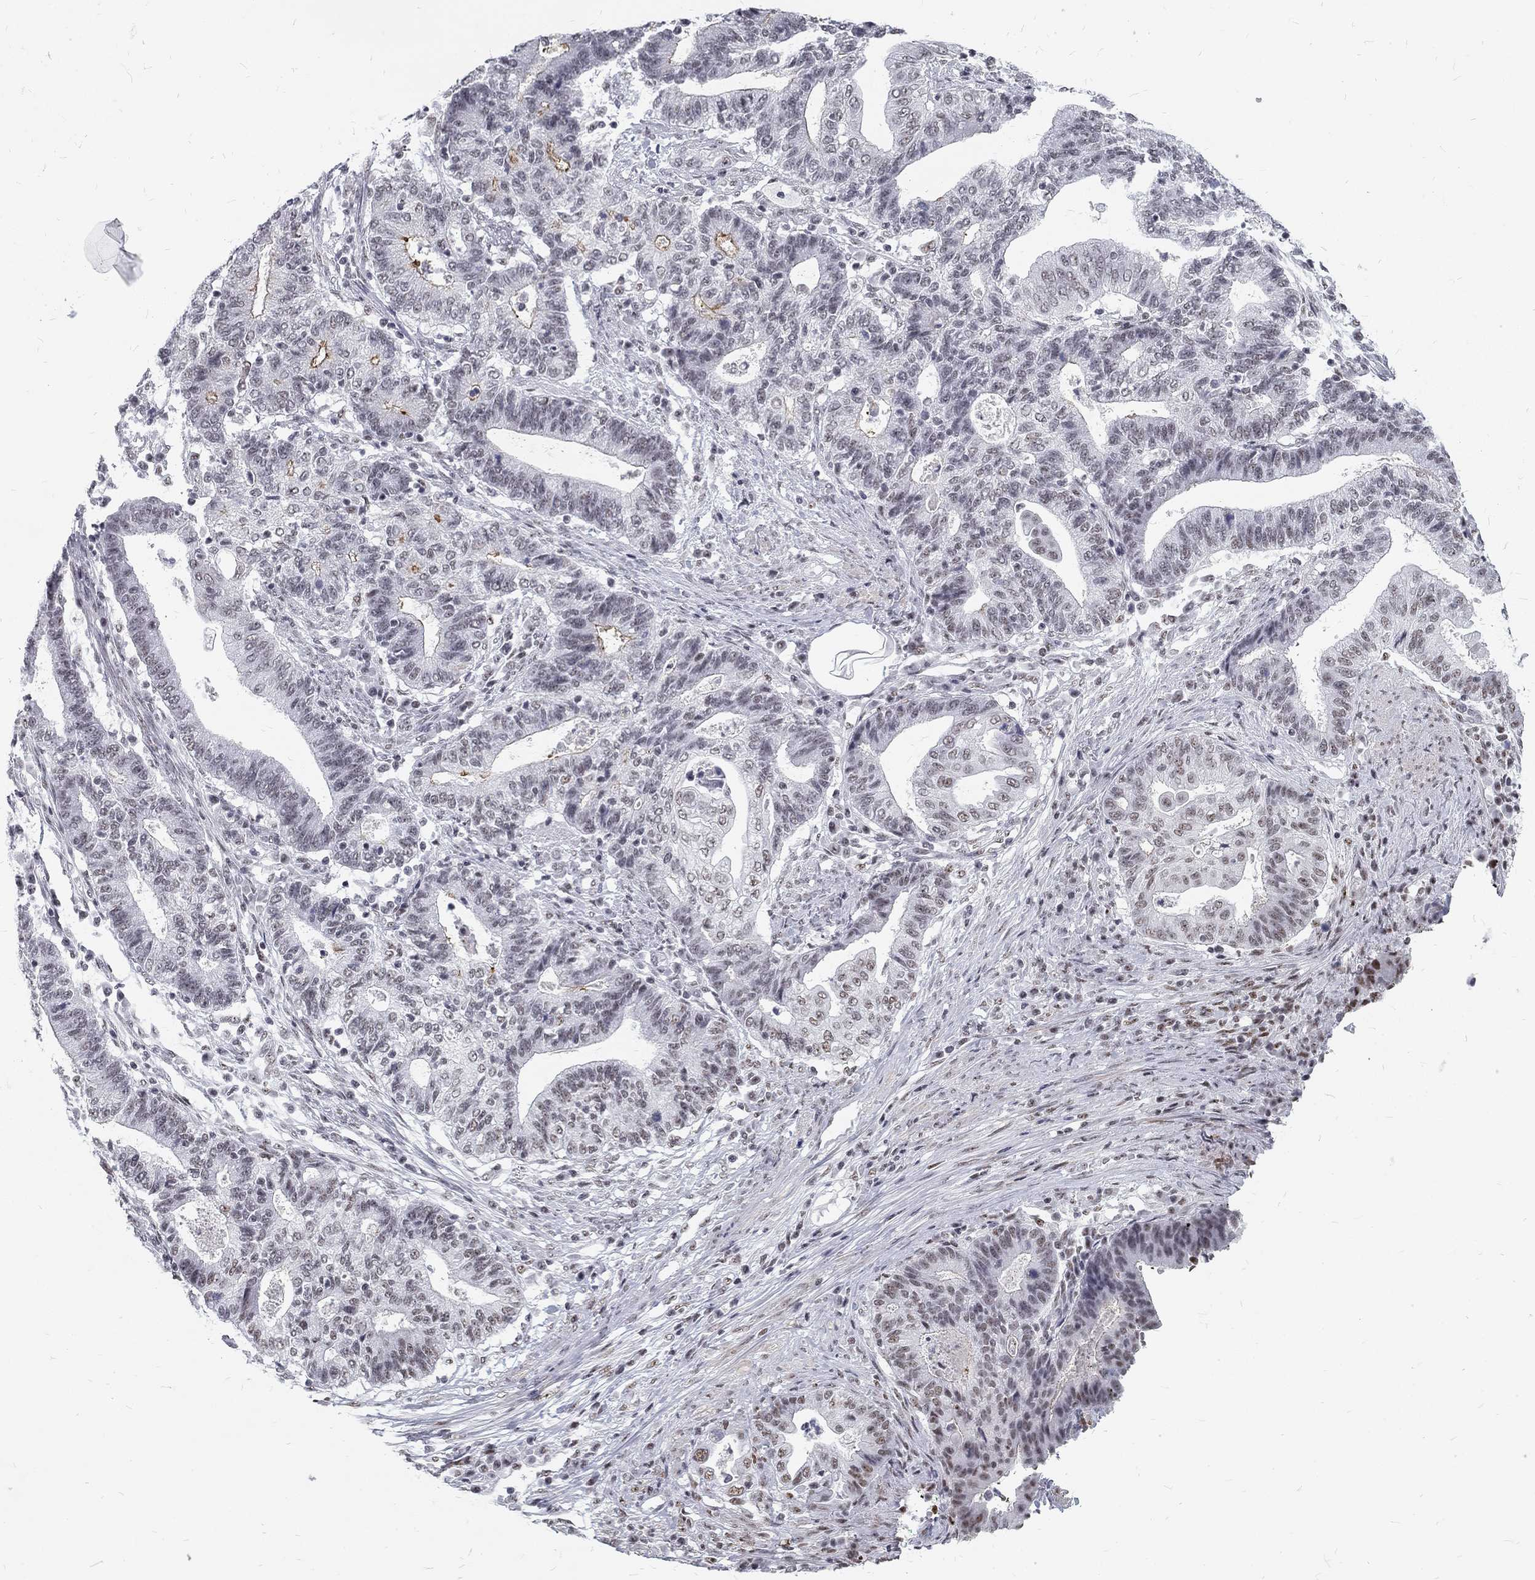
{"staining": {"intensity": "weak", "quantity": "<25%", "location": "nuclear"}, "tissue": "endometrial cancer", "cell_type": "Tumor cells", "image_type": "cancer", "snomed": [{"axis": "morphology", "description": "Adenocarcinoma, NOS"}, {"axis": "topography", "description": "Uterus"}, {"axis": "topography", "description": "Endometrium"}], "caption": "Immunohistochemistry histopathology image of human endometrial cancer stained for a protein (brown), which exhibits no expression in tumor cells.", "gene": "SNORC", "patient": {"sex": "female", "age": 54}}